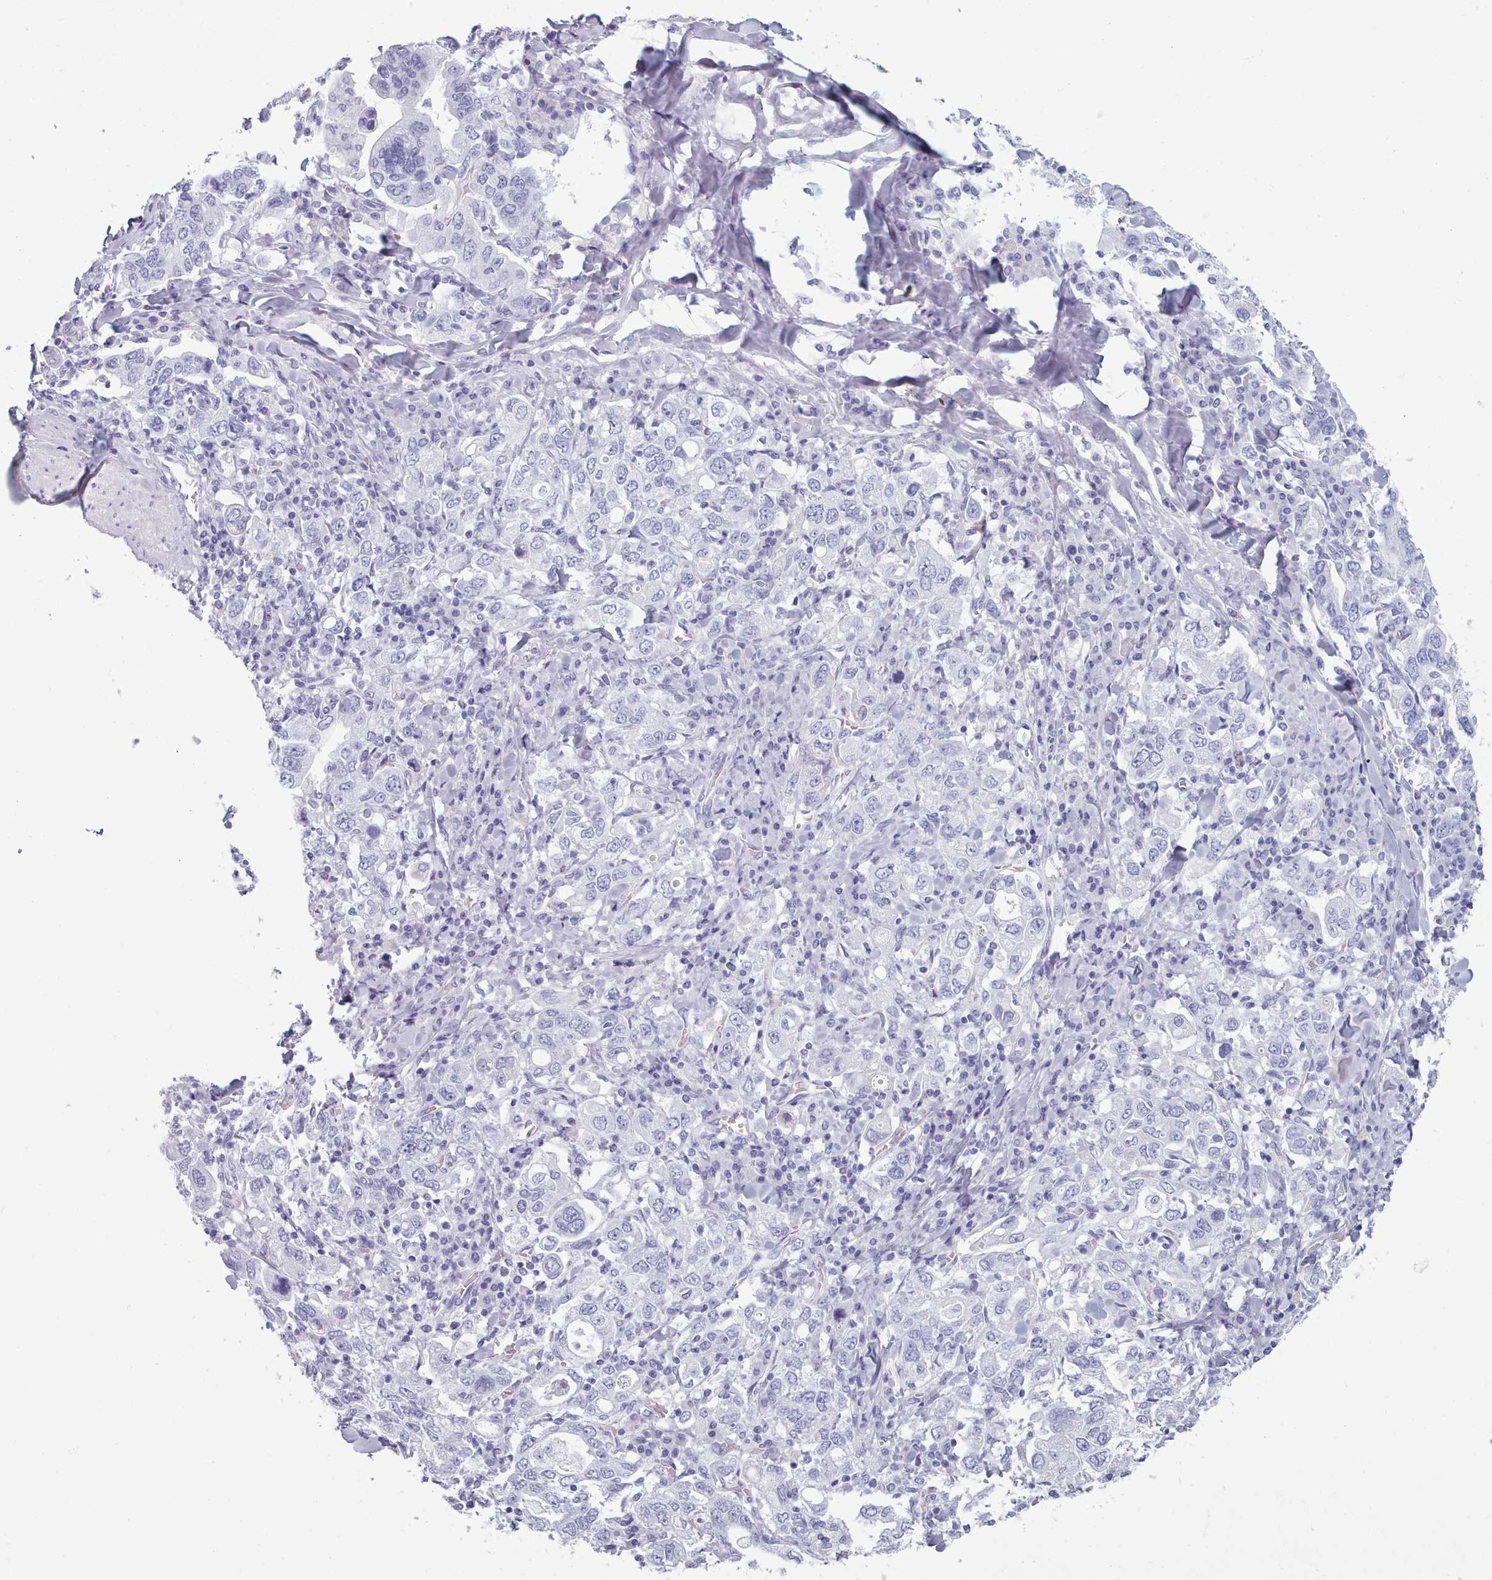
{"staining": {"intensity": "negative", "quantity": "none", "location": "none"}, "tissue": "stomach cancer", "cell_type": "Tumor cells", "image_type": "cancer", "snomed": [{"axis": "morphology", "description": "Adenocarcinoma, NOS"}, {"axis": "topography", "description": "Stomach, upper"}], "caption": "The image shows no significant staining in tumor cells of stomach adenocarcinoma. (IHC, brightfield microscopy, high magnification).", "gene": "ZNF43", "patient": {"sex": "male", "age": 62}}